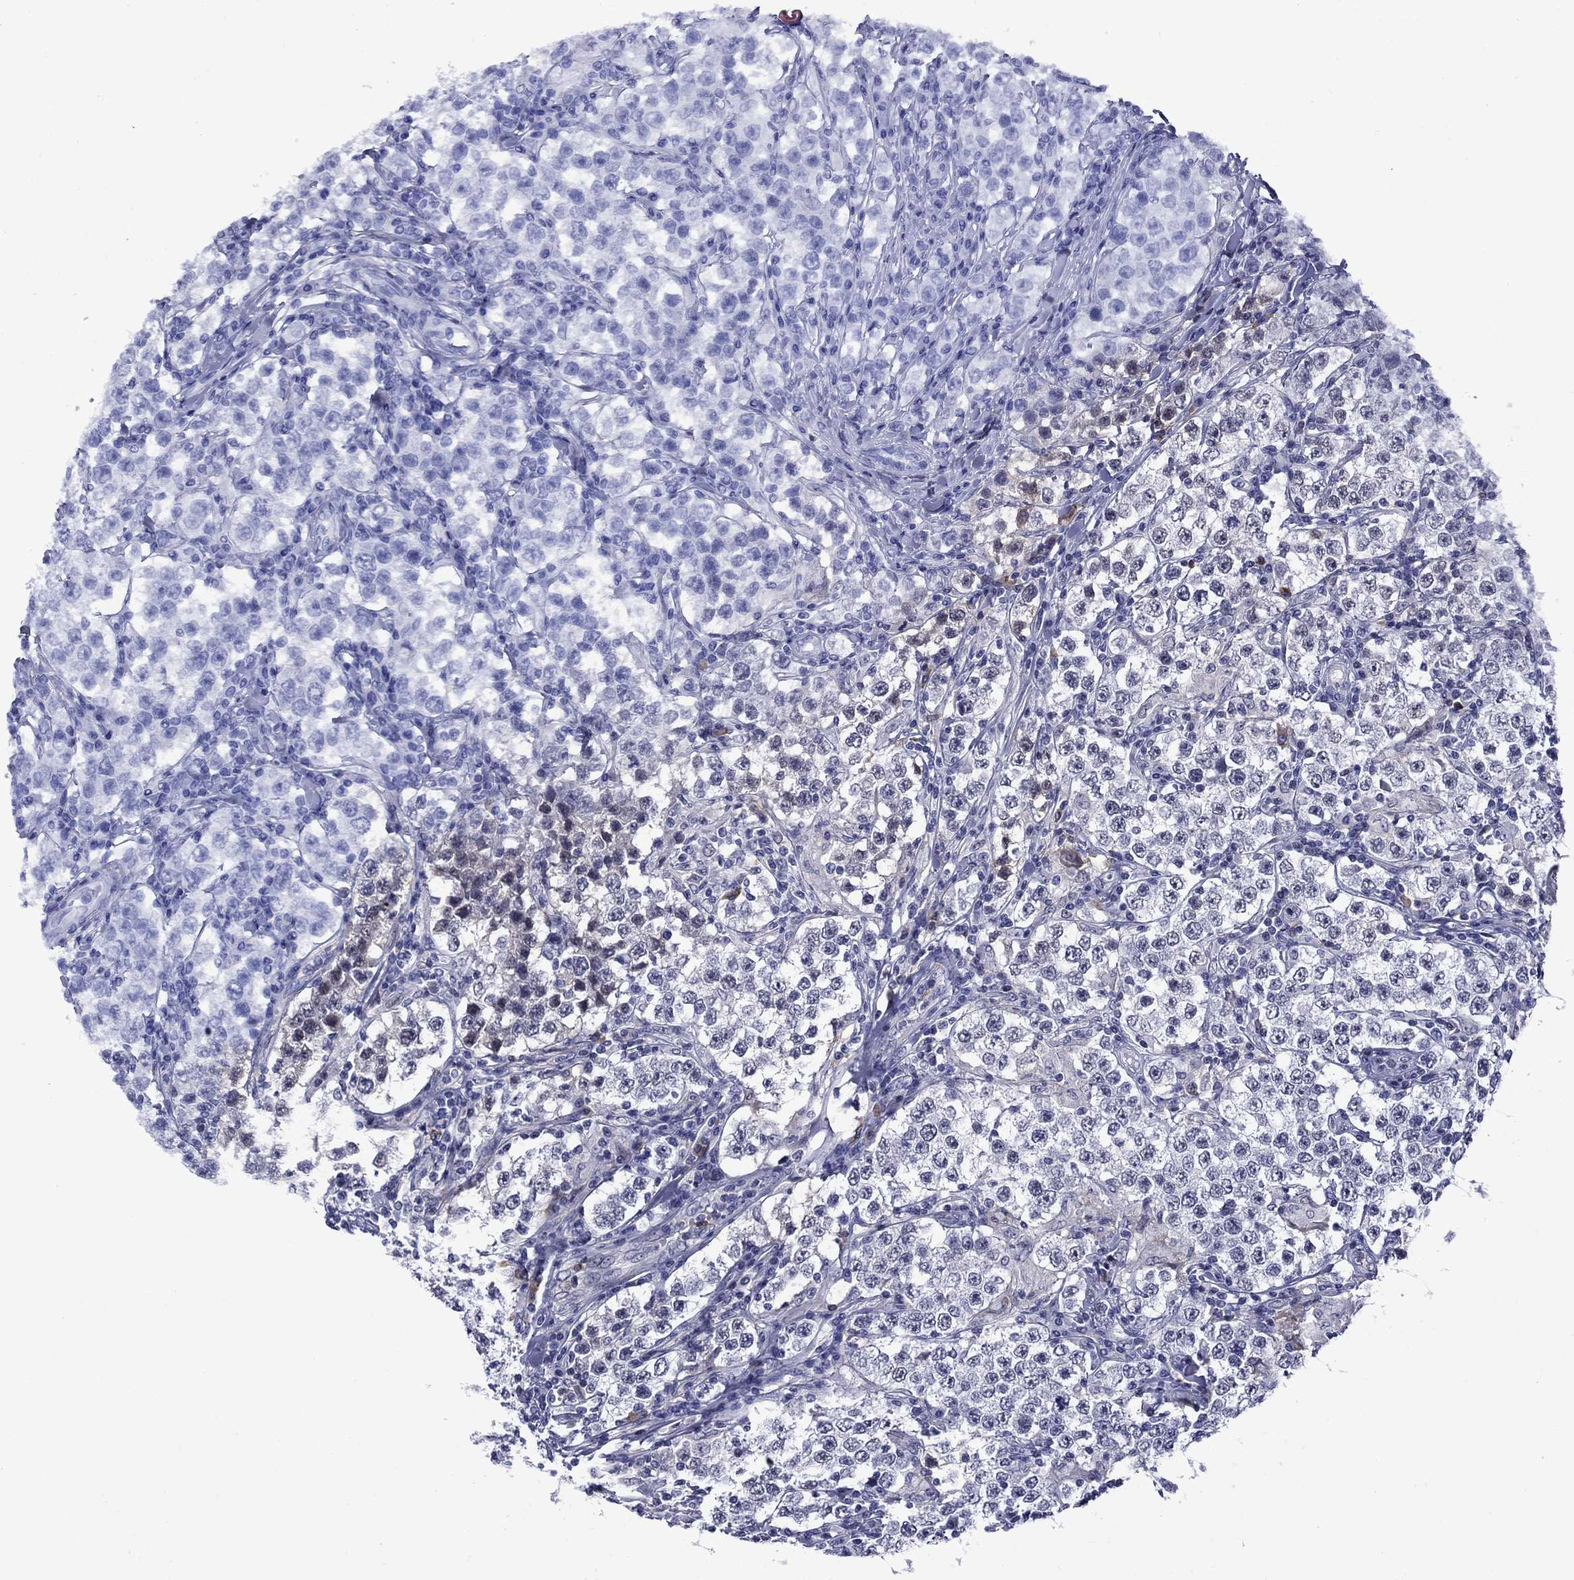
{"staining": {"intensity": "negative", "quantity": "none", "location": "none"}, "tissue": "testis cancer", "cell_type": "Tumor cells", "image_type": "cancer", "snomed": [{"axis": "morphology", "description": "Seminoma, NOS"}, {"axis": "morphology", "description": "Carcinoma, Embryonal, NOS"}, {"axis": "topography", "description": "Testis"}], "caption": "DAB immunohistochemical staining of testis cancer (seminoma) displays no significant positivity in tumor cells.", "gene": "APOA2", "patient": {"sex": "male", "age": 41}}